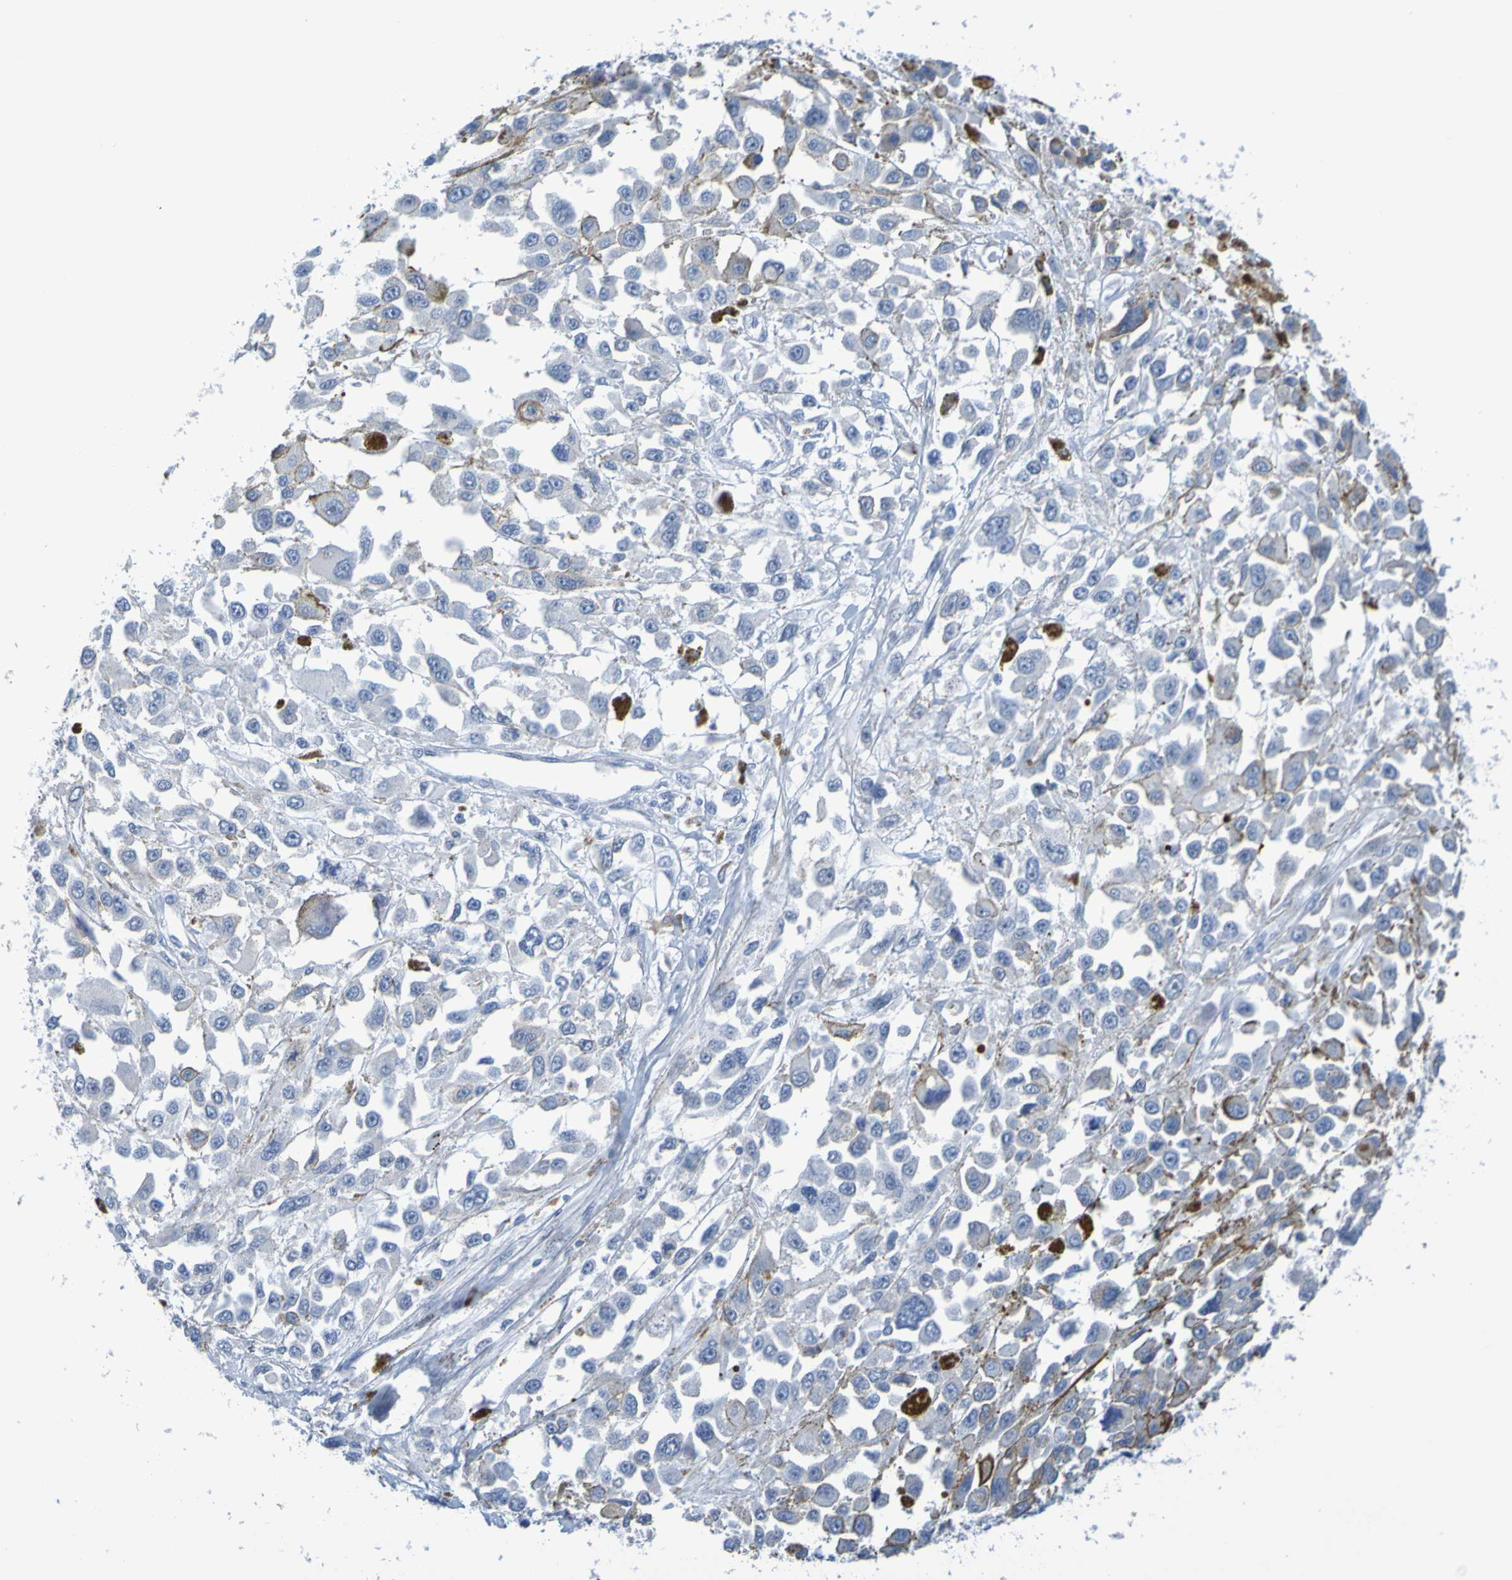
{"staining": {"intensity": "negative", "quantity": "none", "location": "none"}, "tissue": "melanoma", "cell_type": "Tumor cells", "image_type": "cancer", "snomed": [{"axis": "morphology", "description": "Malignant melanoma, Metastatic site"}, {"axis": "topography", "description": "Lymph node"}], "caption": "Tumor cells are negative for protein expression in human malignant melanoma (metastatic site). The staining is performed using DAB brown chromogen with nuclei counter-stained in using hematoxylin.", "gene": "IL10", "patient": {"sex": "male", "age": 59}}